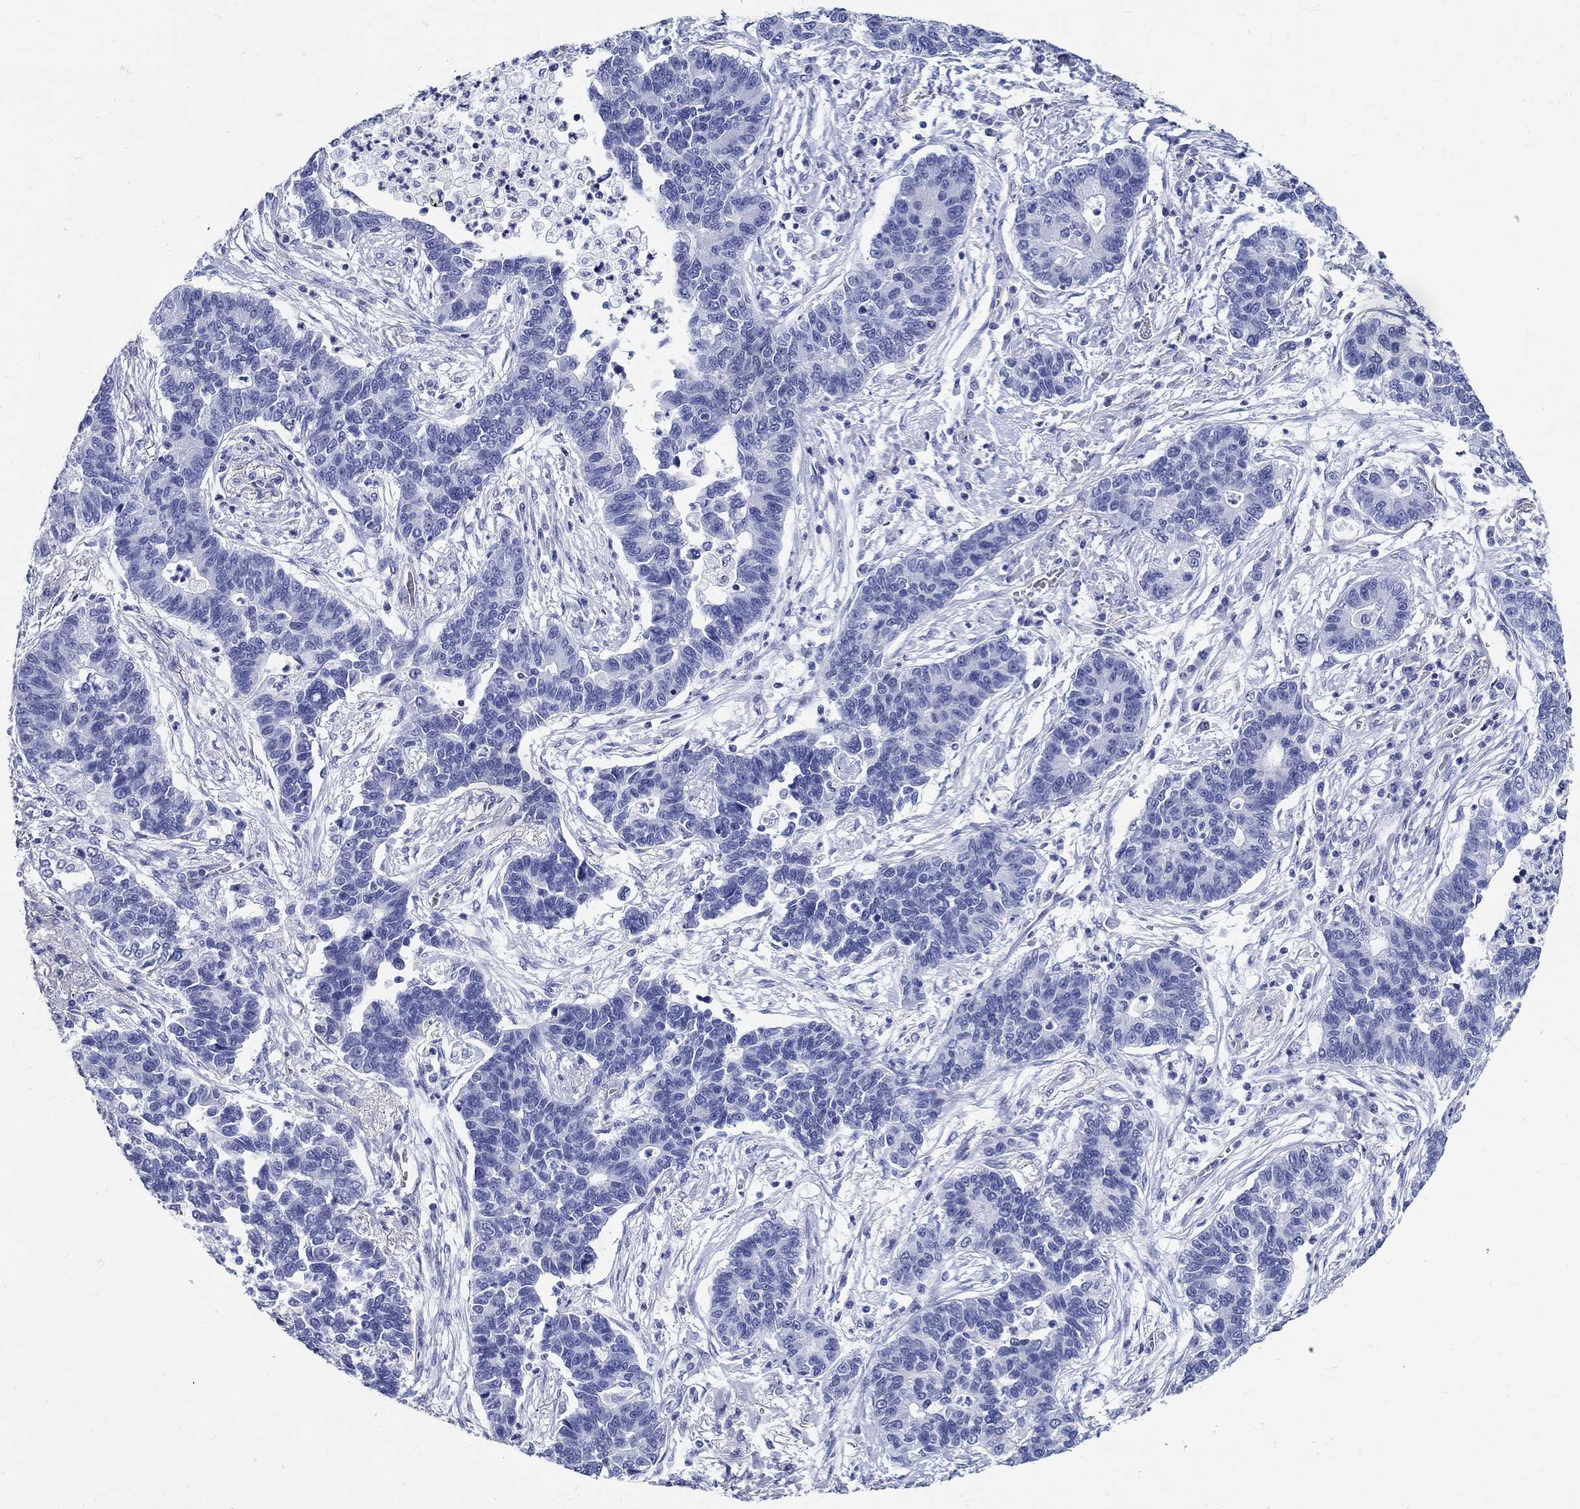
{"staining": {"intensity": "negative", "quantity": "none", "location": "none"}, "tissue": "lung cancer", "cell_type": "Tumor cells", "image_type": "cancer", "snomed": [{"axis": "morphology", "description": "Adenocarcinoma, NOS"}, {"axis": "topography", "description": "Lung"}], "caption": "Tumor cells are negative for protein expression in human lung adenocarcinoma. (Stains: DAB immunohistochemistry with hematoxylin counter stain, Microscopy: brightfield microscopy at high magnification).", "gene": "CRYGS", "patient": {"sex": "female", "age": 57}}